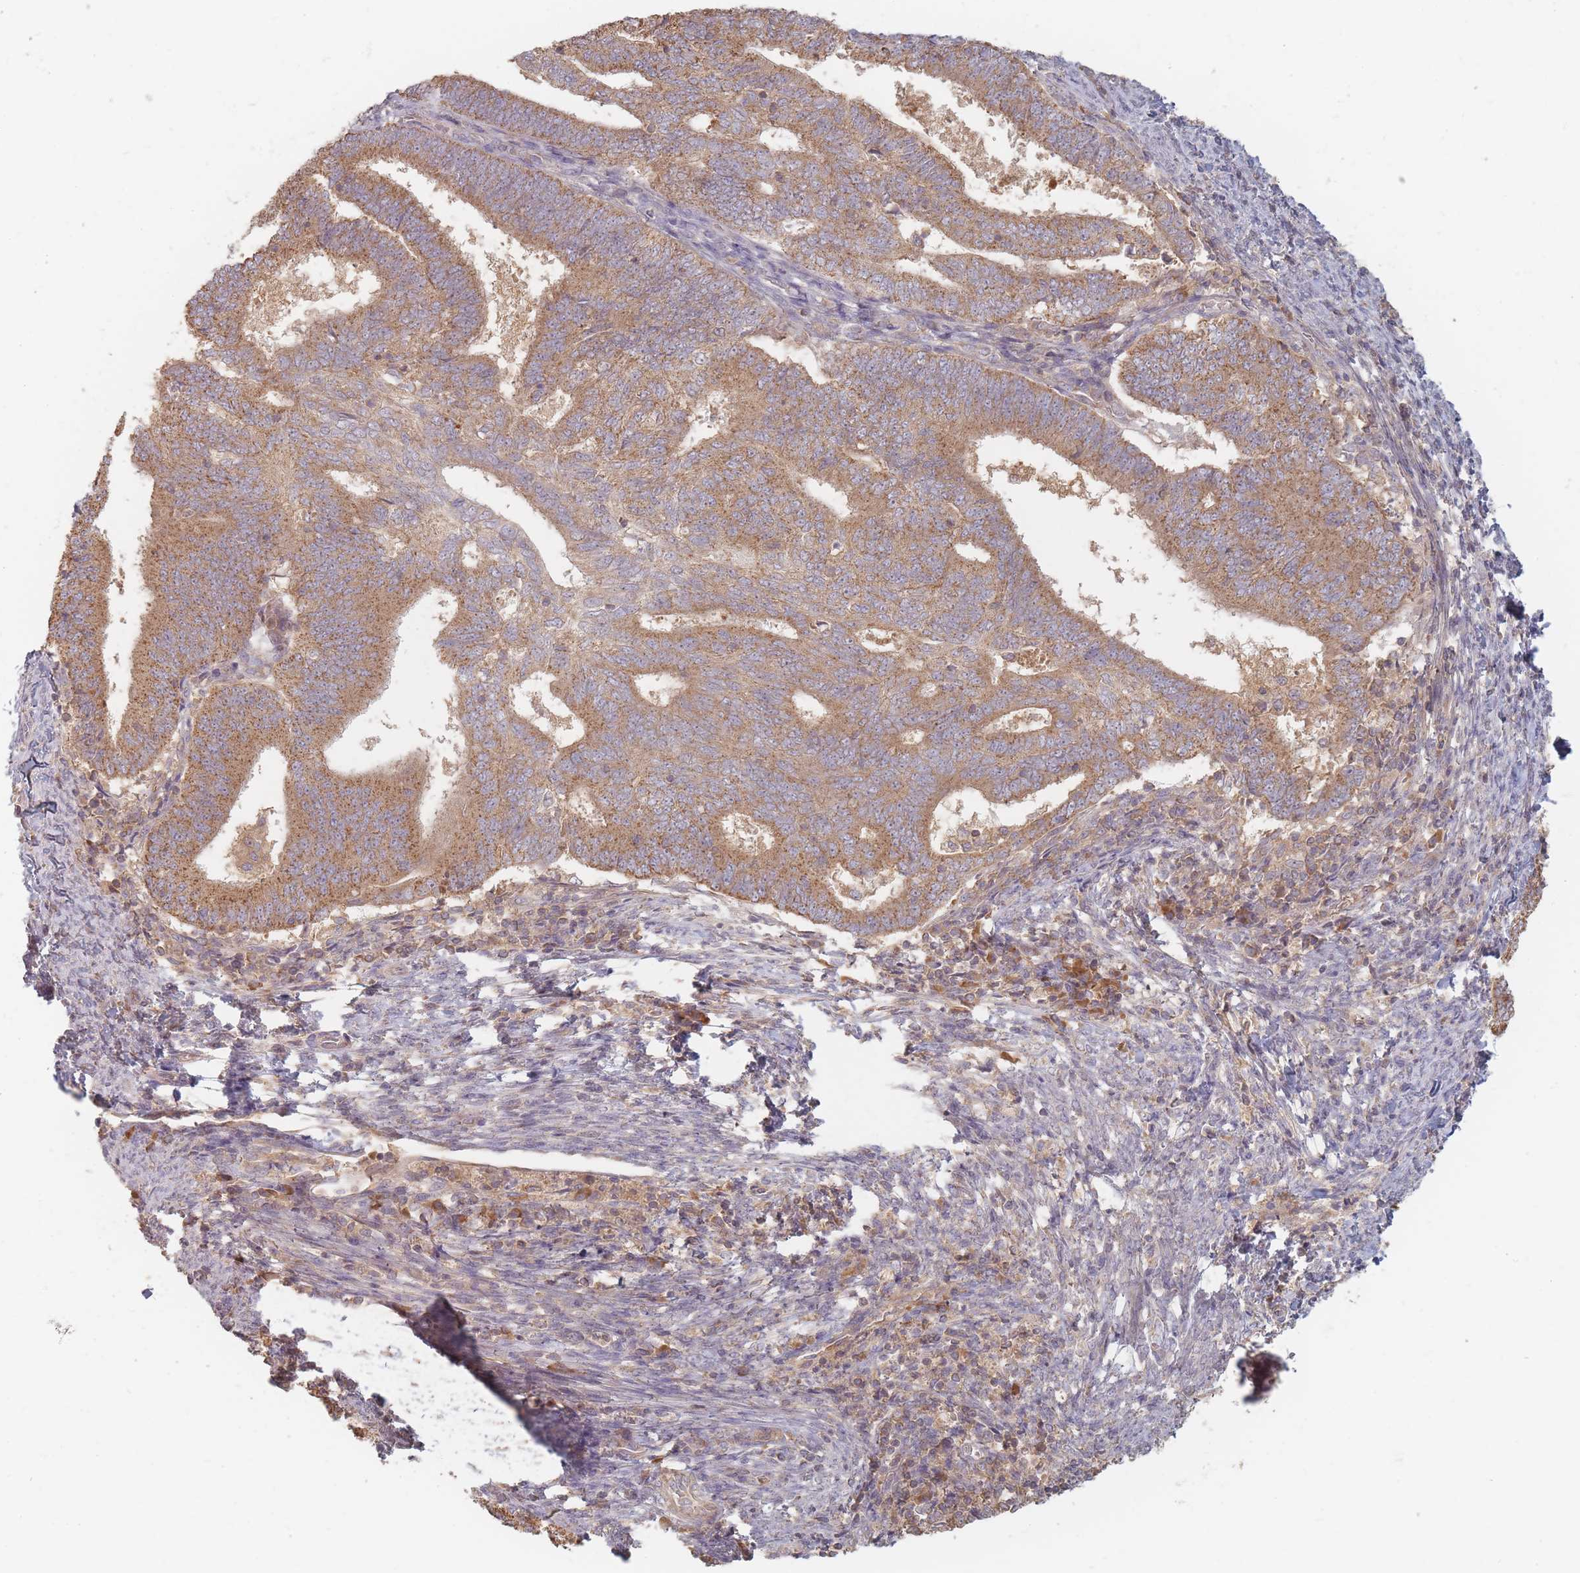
{"staining": {"intensity": "moderate", "quantity": ">75%", "location": "cytoplasmic/membranous"}, "tissue": "endometrial cancer", "cell_type": "Tumor cells", "image_type": "cancer", "snomed": [{"axis": "morphology", "description": "Adenocarcinoma, NOS"}, {"axis": "topography", "description": "Endometrium"}], "caption": "Protein positivity by immunohistochemistry (IHC) reveals moderate cytoplasmic/membranous staining in approximately >75% of tumor cells in endometrial cancer (adenocarcinoma). (Stains: DAB in brown, nuclei in blue, Microscopy: brightfield microscopy at high magnification).", "gene": "SLC35F3", "patient": {"sex": "female", "age": 70}}